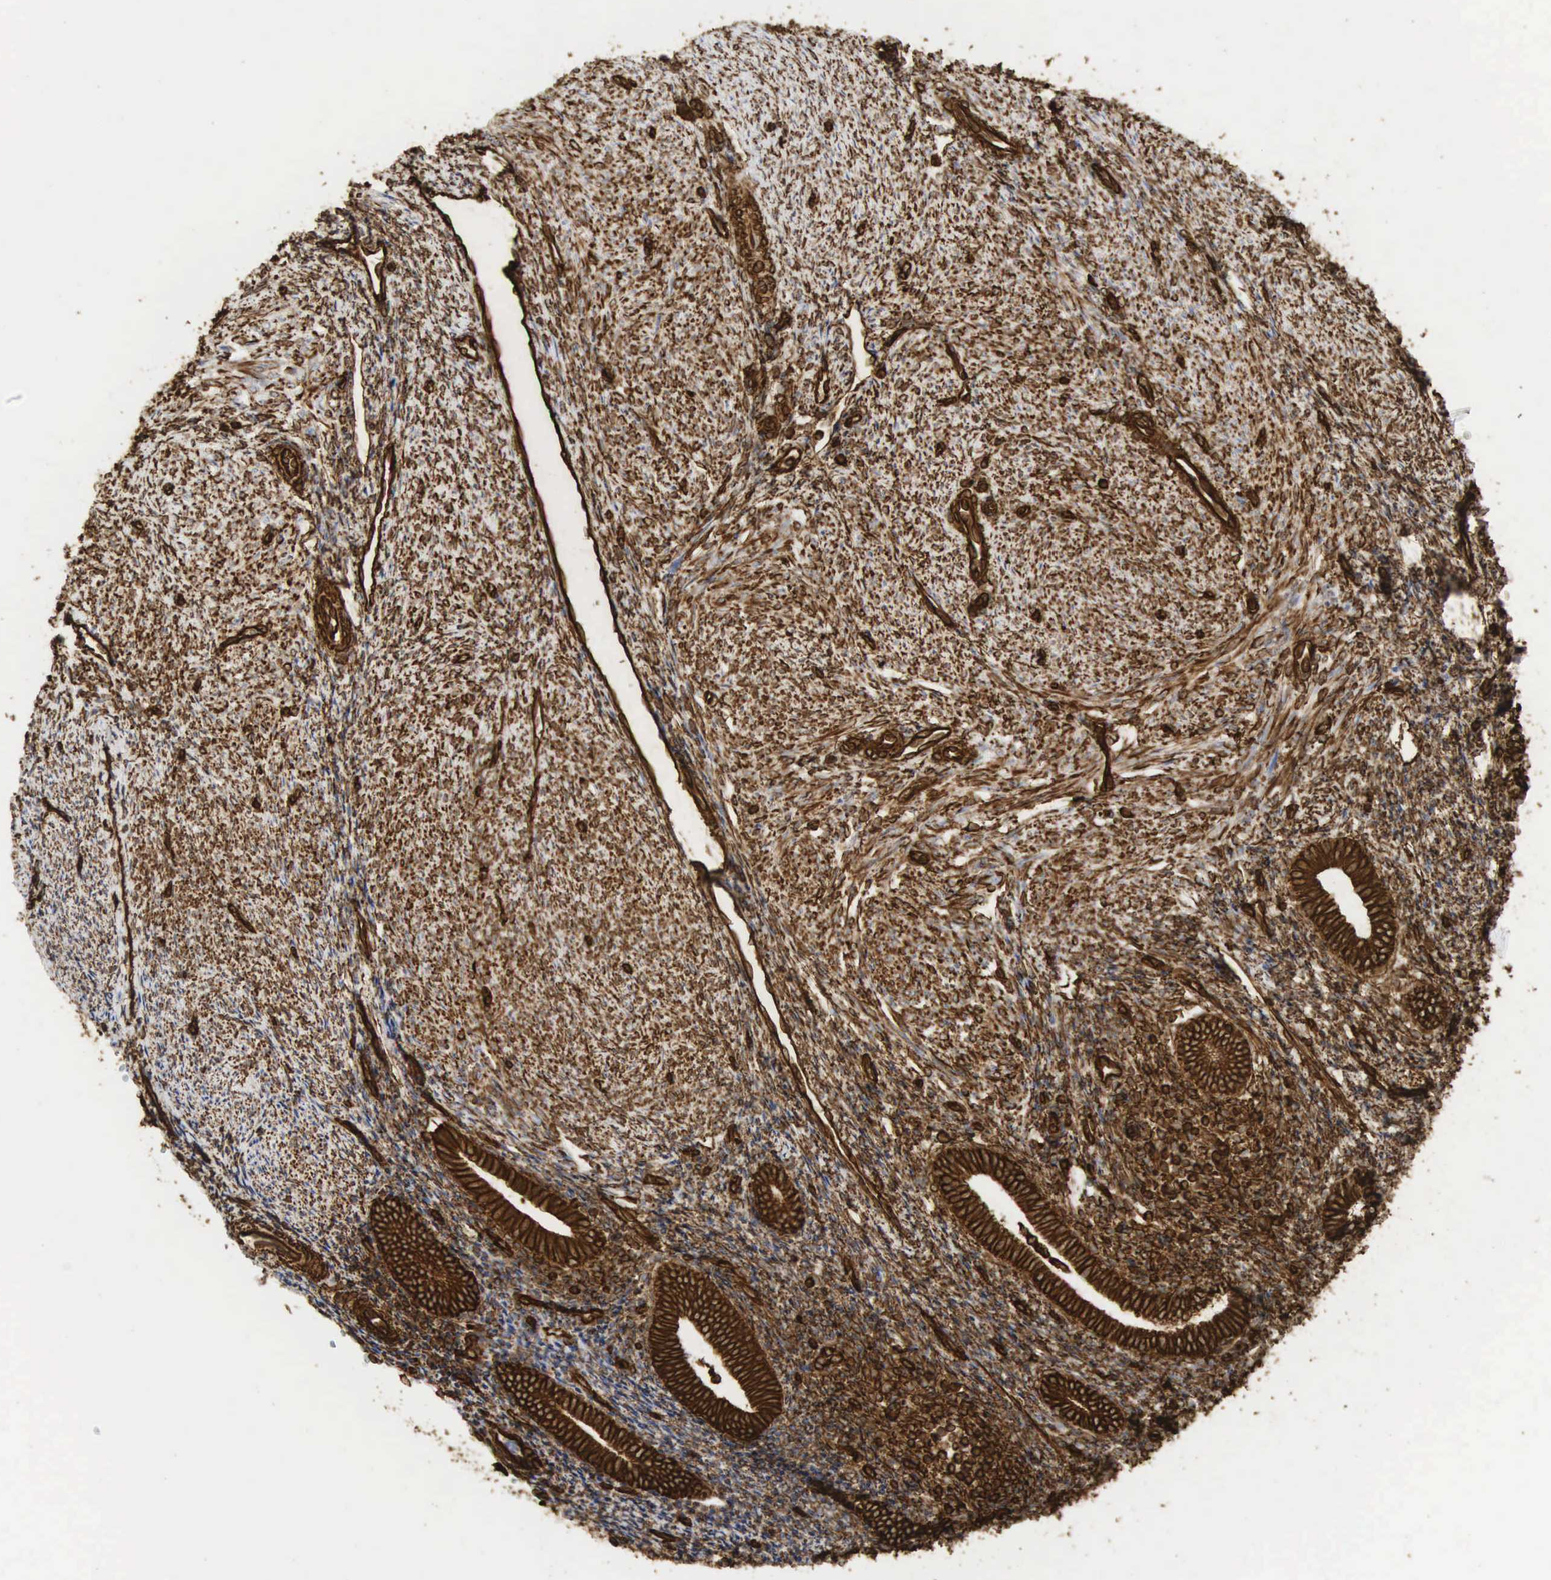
{"staining": {"intensity": "strong", "quantity": ">75%", "location": "cytoplasmic/membranous"}, "tissue": "endometrium", "cell_type": "Cells in endometrial stroma", "image_type": "normal", "snomed": [{"axis": "morphology", "description": "Normal tissue, NOS"}, {"axis": "topography", "description": "Endometrium"}], "caption": "A high amount of strong cytoplasmic/membranous expression is present in approximately >75% of cells in endometrial stroma in unremarkable endometrium. (Brightfield microscopy of DAB IHC at high magnification).", "gene": "VIM", "patient": {"sex": "female", "age": 52}}